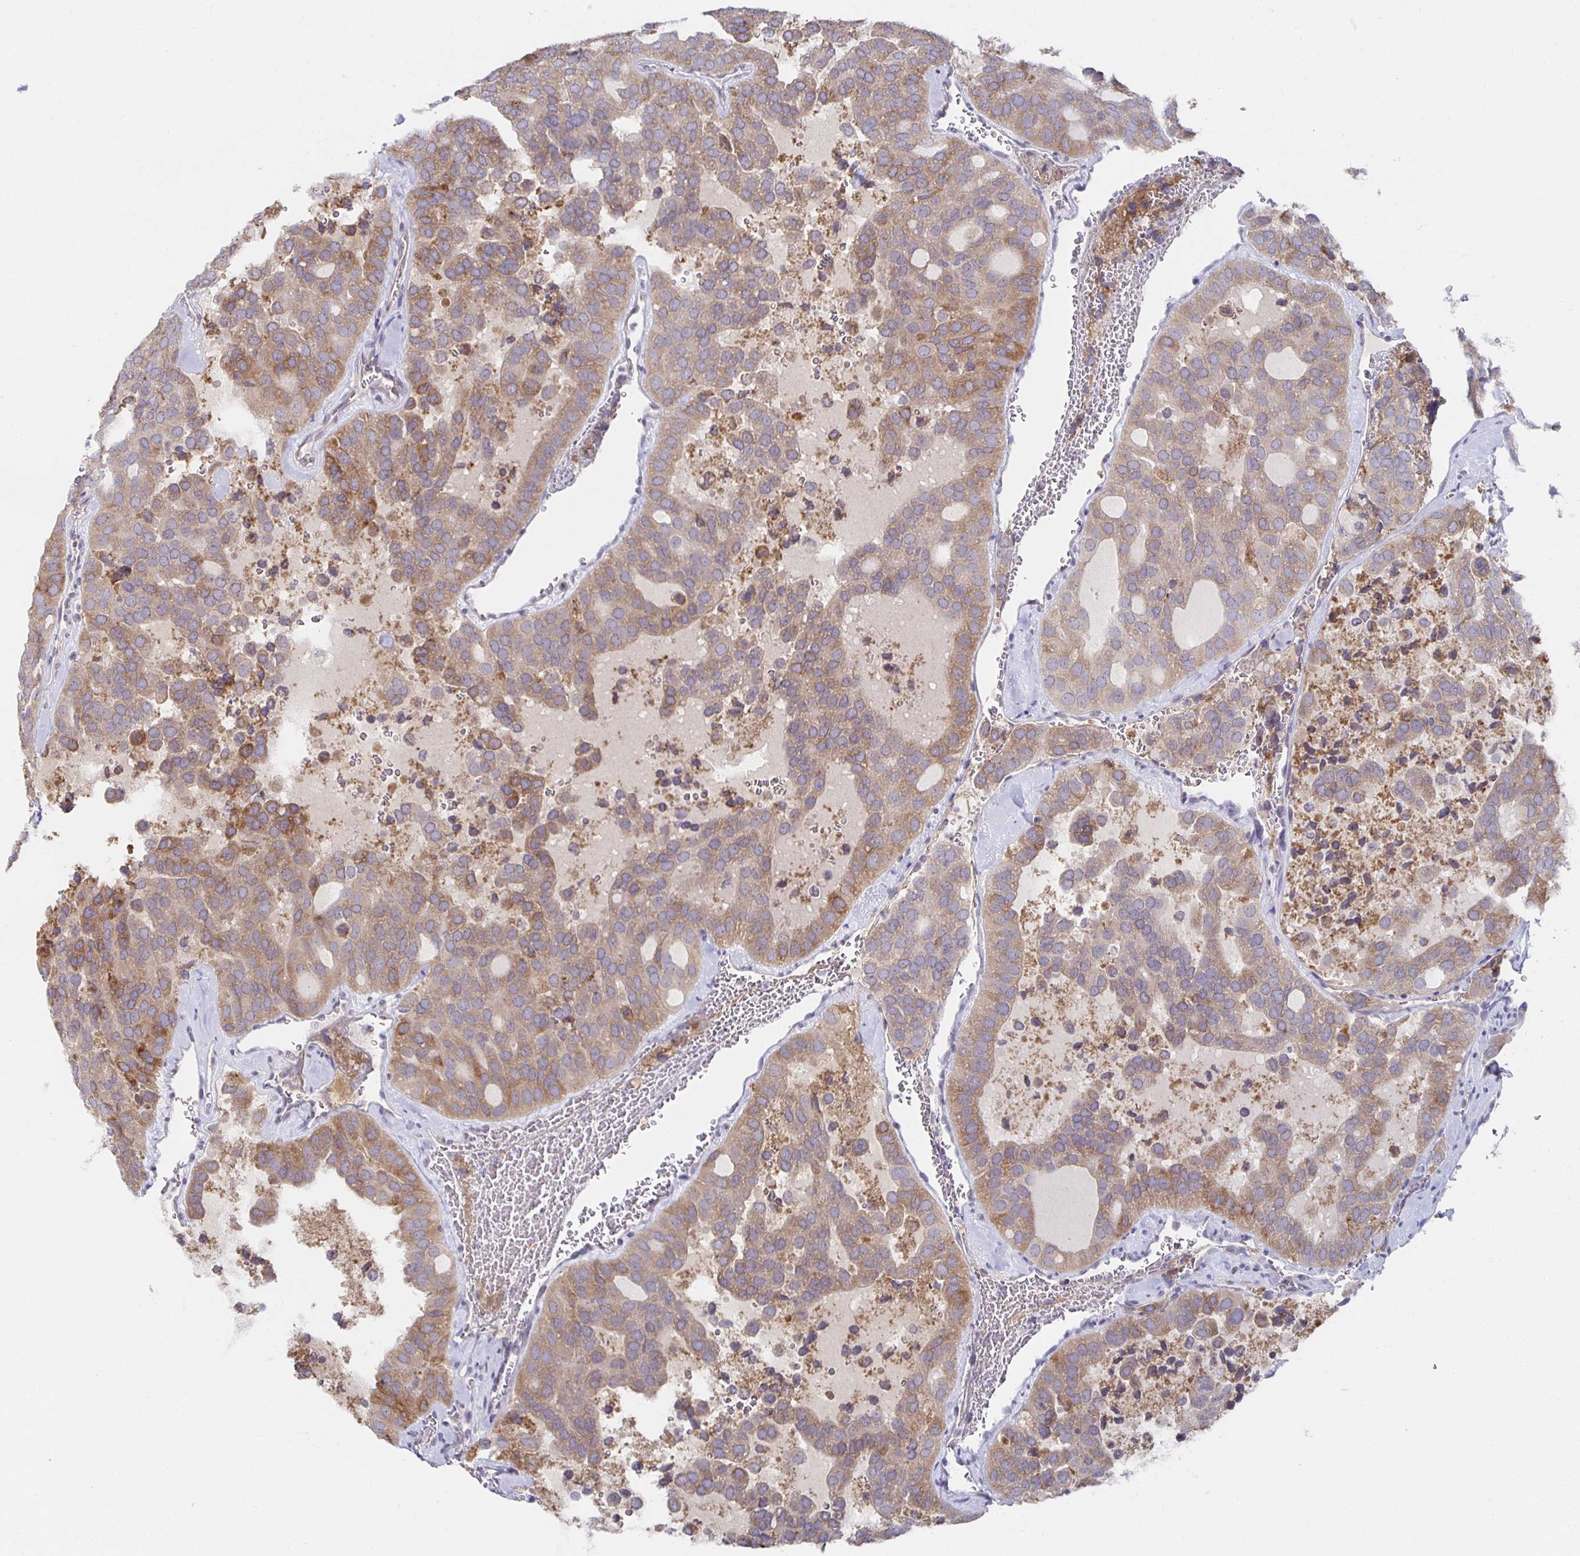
{"staining": {"intensity": "weak", "quantity": ">75%", "location": "cytoplasmic/membranous"}, "tissue": "thyroid cancer", "cell_type": "Tumor cells", "image_type": "cancer", "snomed": [{"axis": "morphology", "description": "Follicular adenoma carcinoma, NOS"}, {"axis": "topography", "description": "Thyroid gland"}], "caption": "Thyroid cancer tissue displays weak cytoplasmic/membranous expression in approximately >75% of tumor cells", "gene": "BAD", "patient": {"sex": "male", "age": 75}}